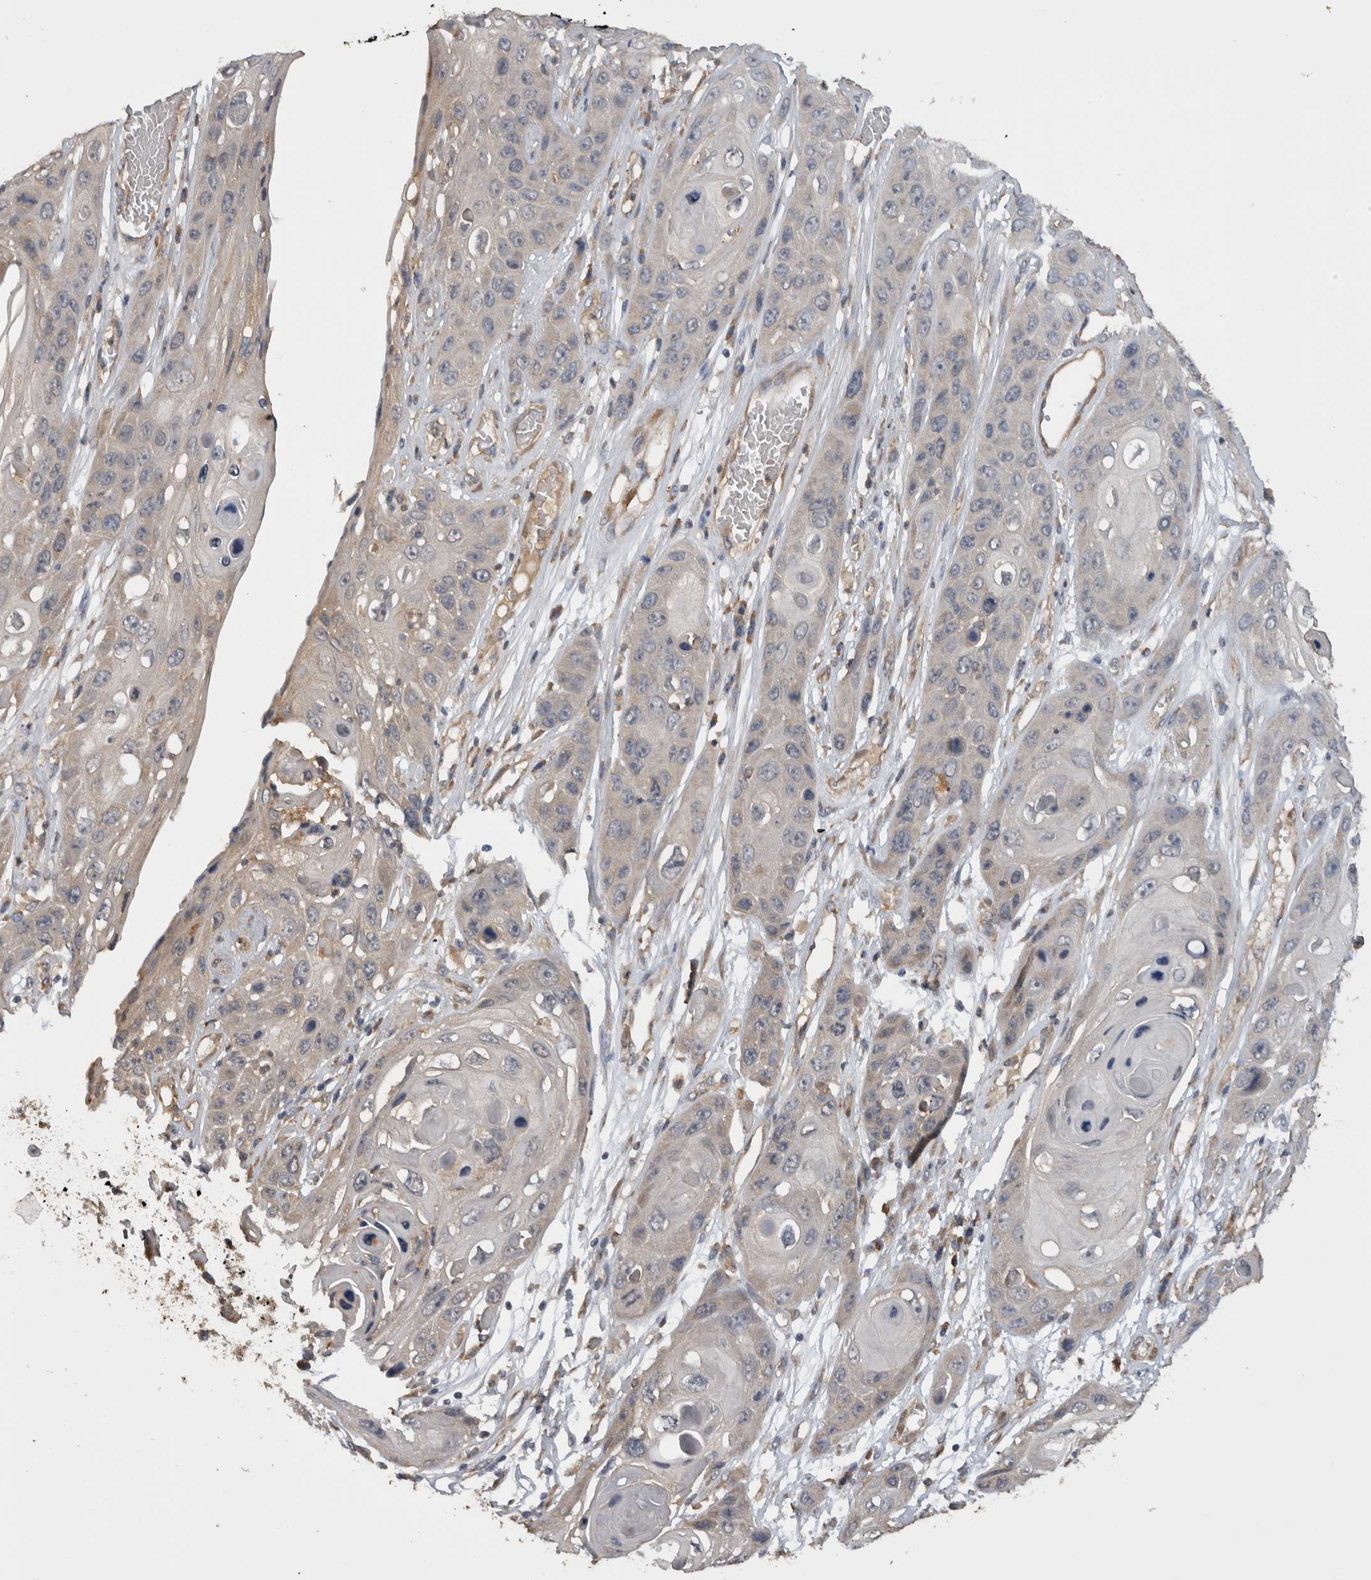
{"staining": {"intensity": "negative", "quantity": "none", "location": "none"}, "tissue": "skin cancer", "cell_type": "Tumor cells", "image_type": "cancer", "snomed": [{"axis": "morphology", "description": "Squamous cell carcinoma, NOS"}, {"axis": "topography", "description": "Skin"}], "caption": "Tumor cells are negative for brown protein staining in skin squamous cell carcinoma.", "gene": "TMED7", "patient": {"sex": "male", "age": 55}}